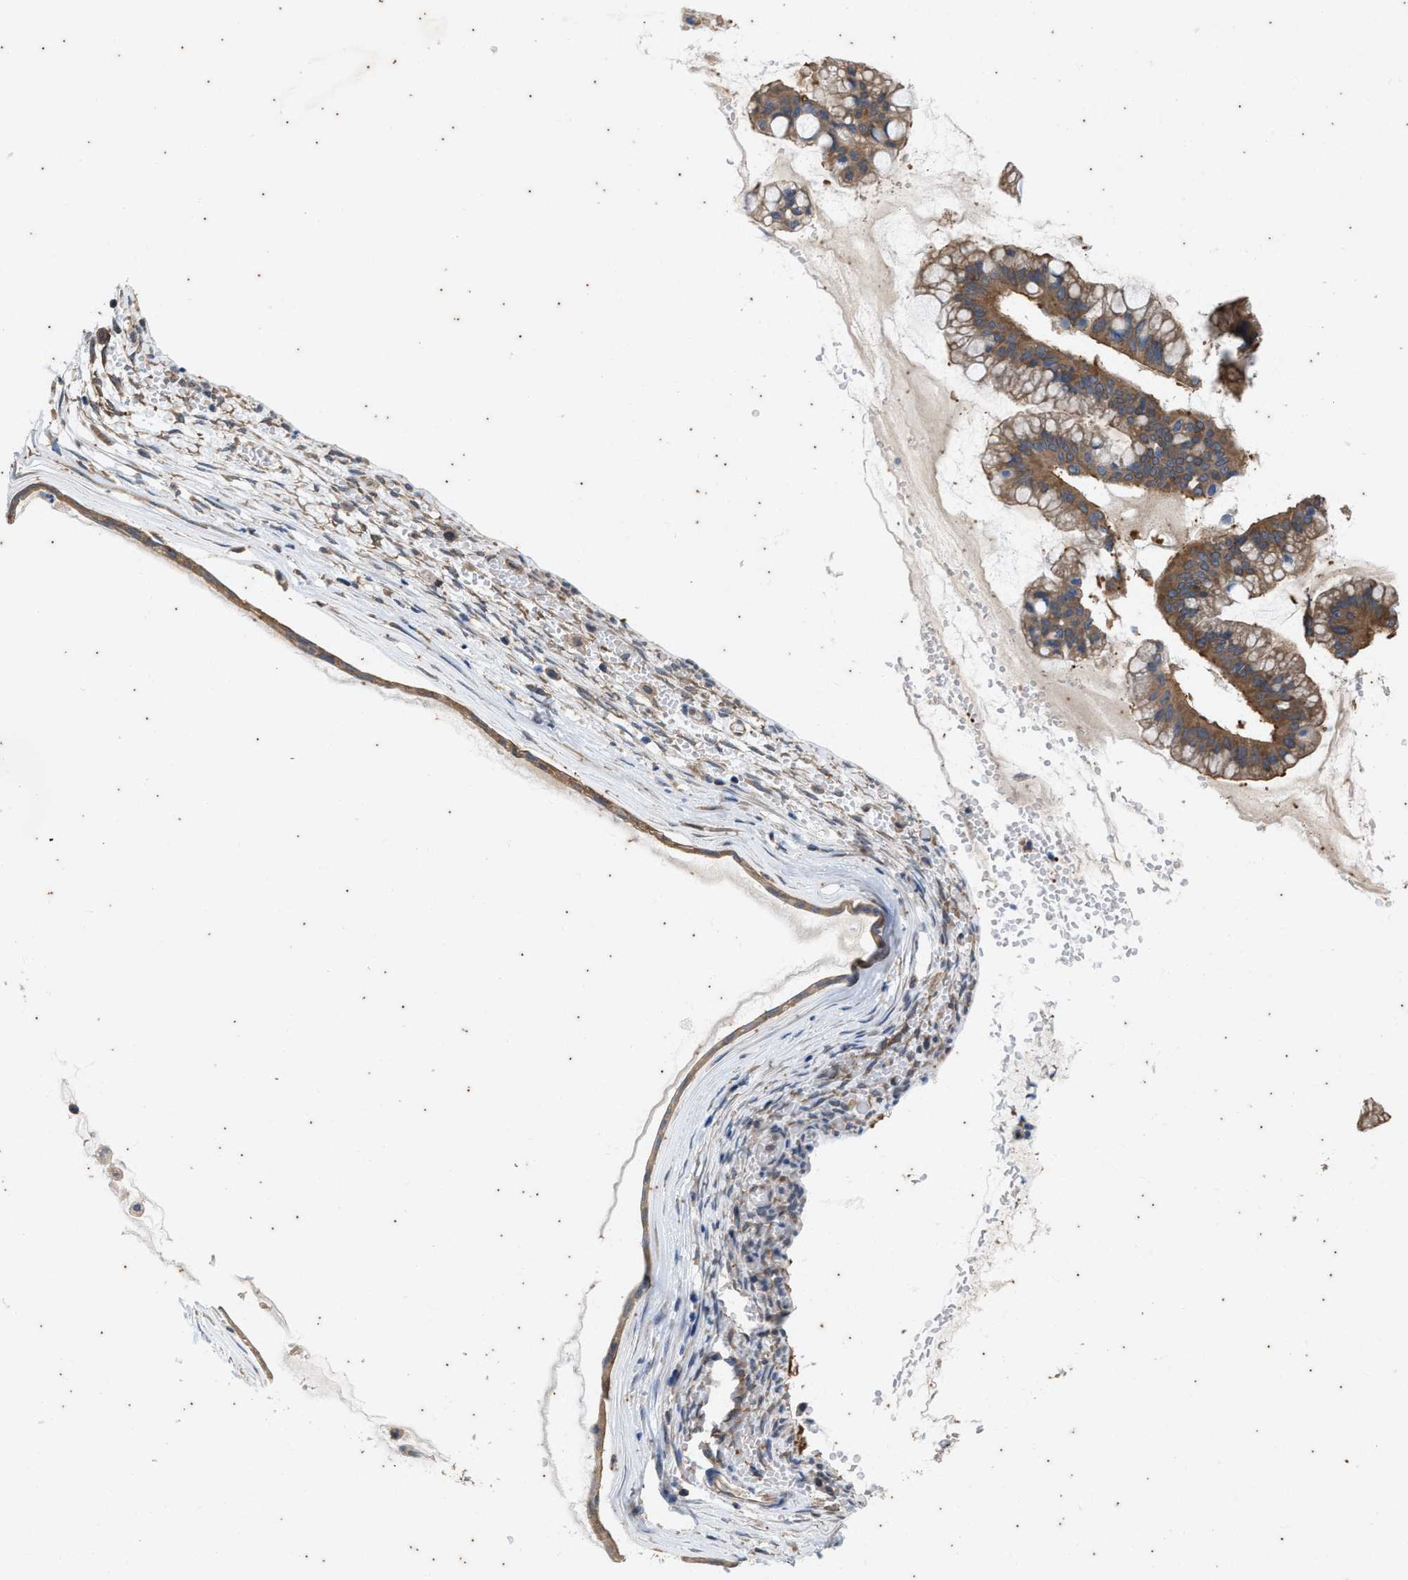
{"staining": {"intensity": "moderate", "quantity": ">75%", "location": "cytoplasmic/membranous"}, "tissue": "ovarian cancer", "cell_type": "Tumor cells", "image_type": "cancer", "snomed": [{"axis": "morphology", "description": "Cystadenocarcinoma, mucinous, NOS"}, {"axis": "topography", "description": "Ovary"}], "caption": "High-power microscopy captured an immunohistochemistry micrograph of mucinous cystadenocarcinoma (ovarian), revealing moderate cytoplasmic/membranous staining in about >75% of tumor cells.", "gene": "COX19", "patient": {"sex": "female", "age": 73}}